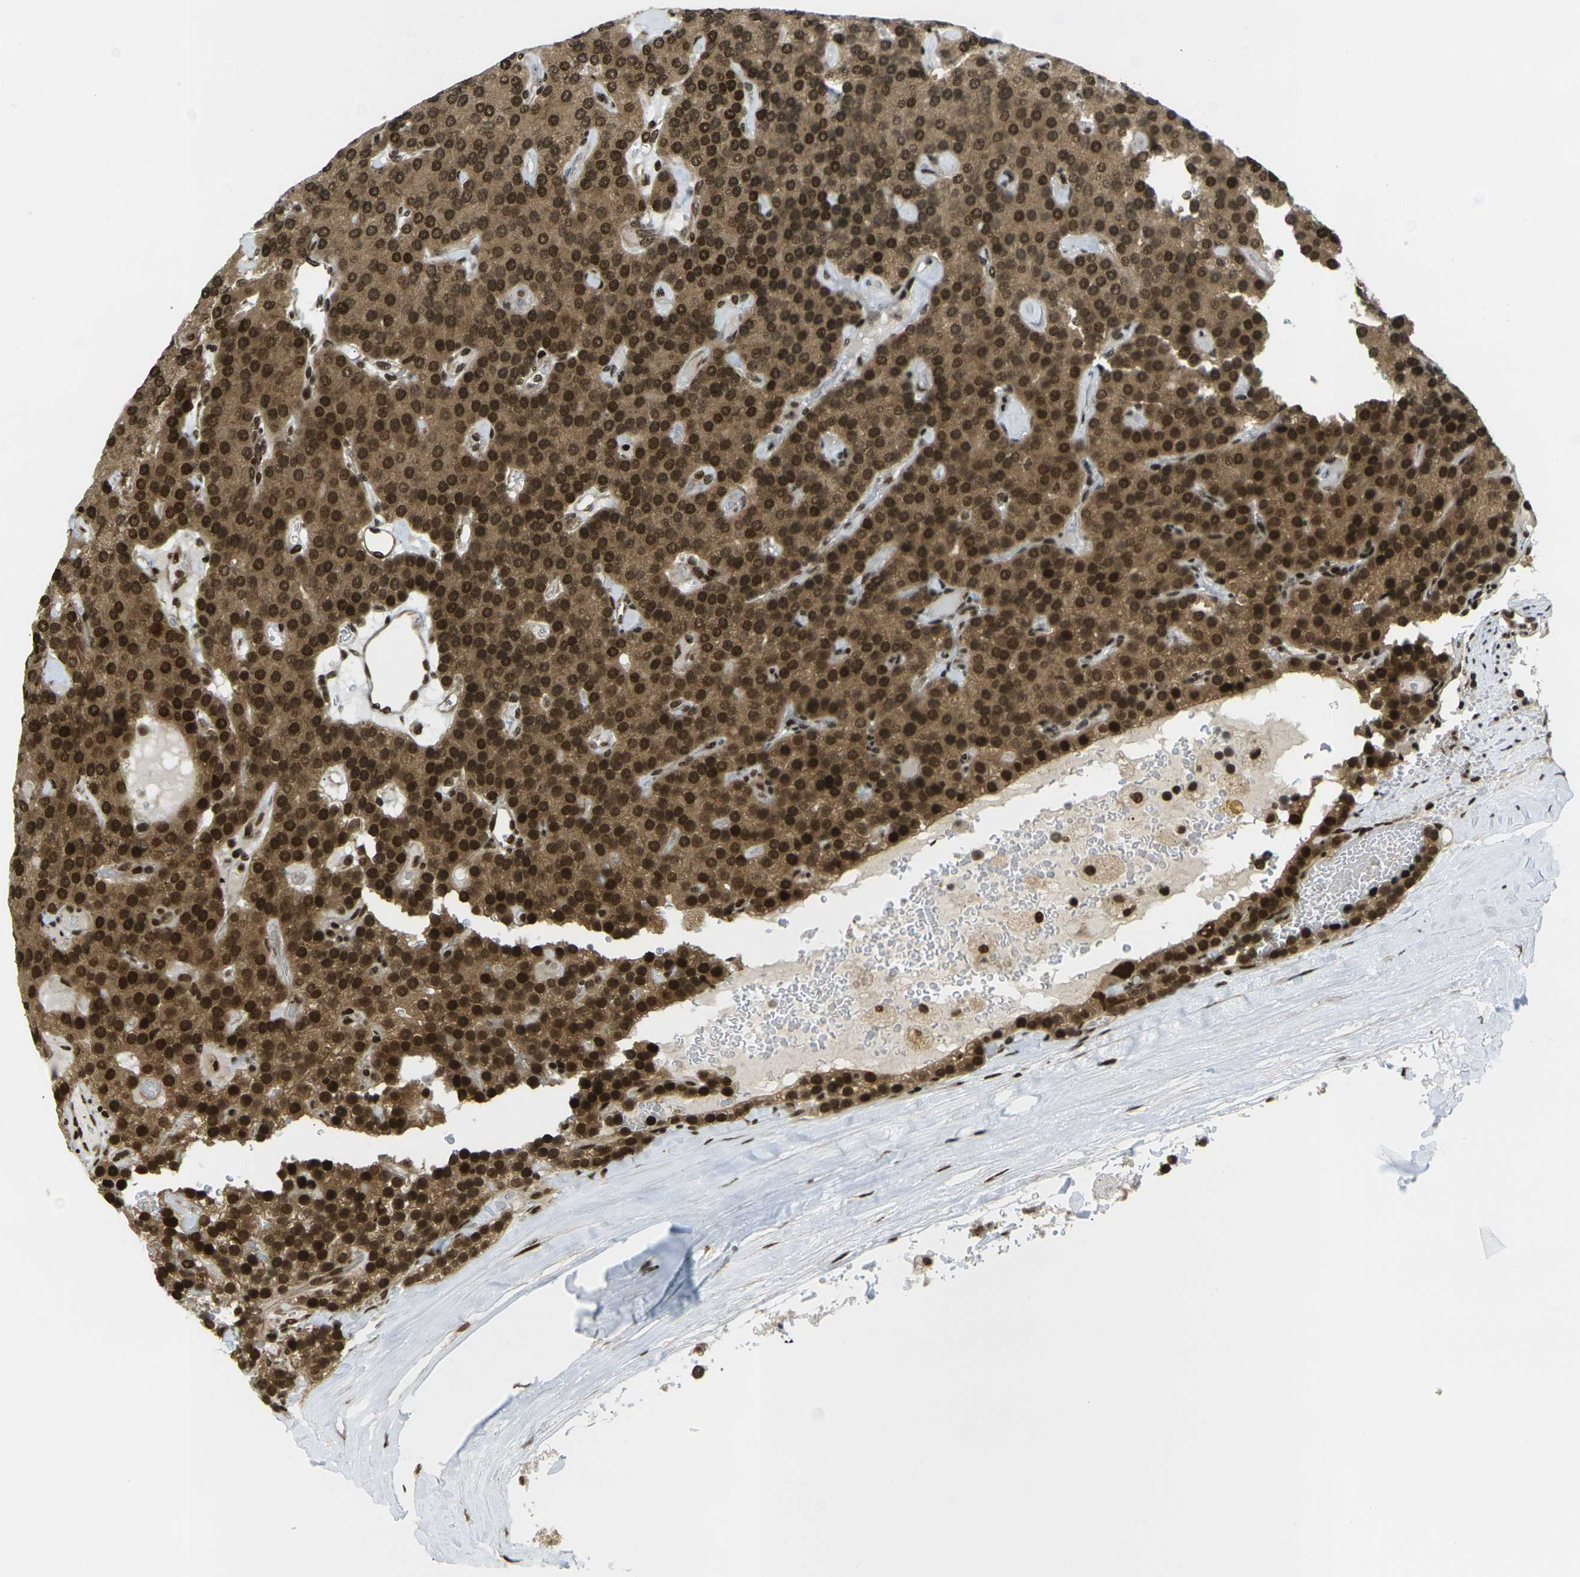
{"staining": {"intensity": "strong", "quantity": ">75%", "location": "cytoplasmic/membranous,nuclear"}, "tissue": "parathyroid gland", "cell_type": "Glandular cells", "image_type": "normal", "snomed": [{"axis": "morphology", "description": "Normal tissue, NOS"}, {"axis": "morphology", "description": "Adenoma, NOS"}, {"axis": "topography", "description": "Parathyroid gland"}], "caption": "Immunohistochemistry (IHC) image of benign parathyroid gland: parathyroid gland stained using immunohistochemistry (IHC) demonstrates high levels of strong protein expression localized specifically in the cytoplasmic/membranous,nuclear of glandular cells, appearing as a cytoplasmic/membranous,nuclear brown color.", "gene": "RUVBL2", "patient": {"sex": "female", "age": 86}}